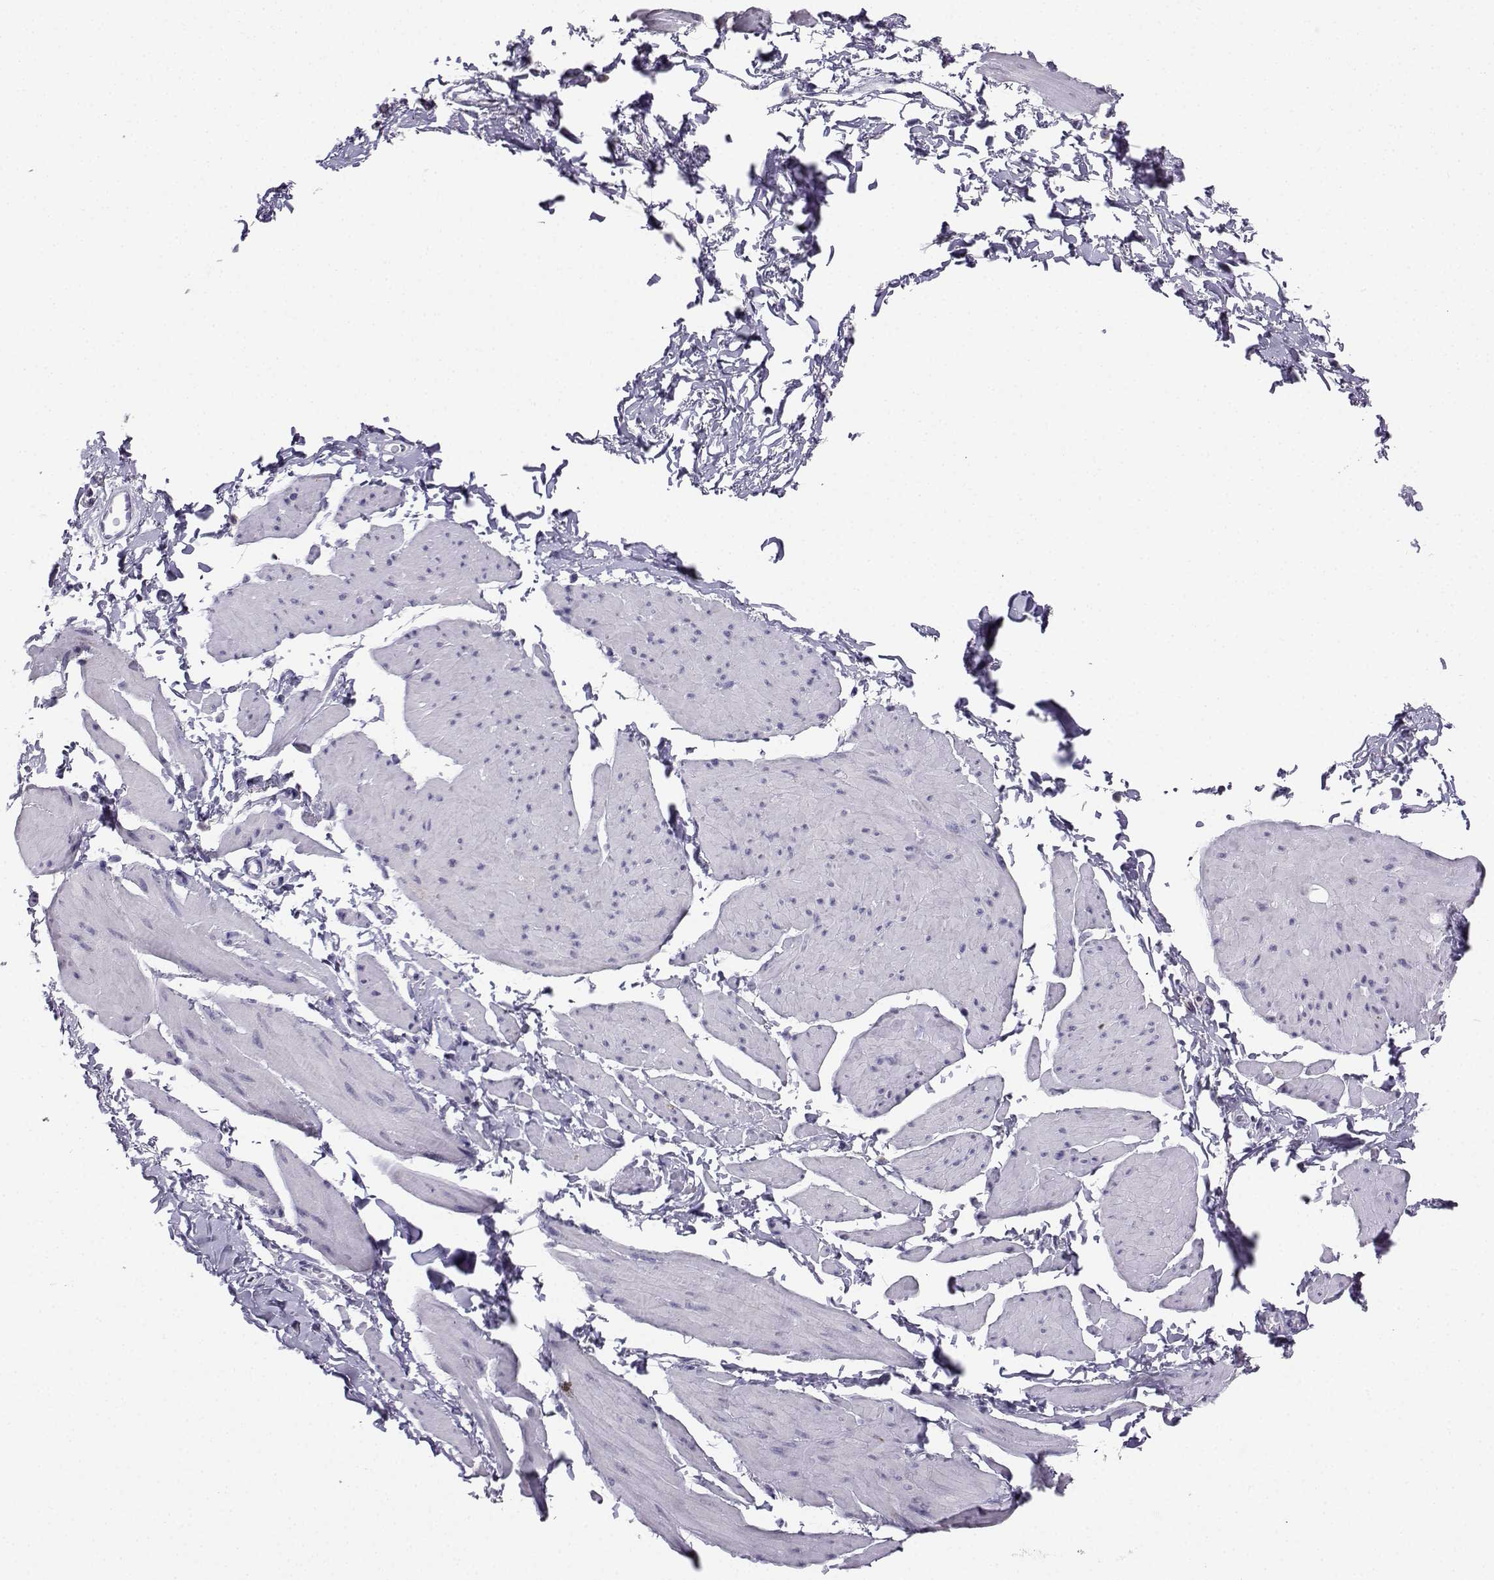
{"staining": {"intensity": "negative", "quantity": "none", "location": "none"}, "tissue": "smooth muscle", "cell_type": "Smooth muscle cells", "image_type": "normal", "snomed": [{"axis": "morphology", "description": "Normal tissue, NOS"}, {"axis": "topography", "description": "Adipose tissue"}, {"axis": "topography", "description": "Smooth muscle"}, {"axis": "topography", "description": "Peripheral nerve tissue"}], "caption": "Smooth muscle cells are negative for protein expression in unremarkable human smooth muscle. (DAB immunohistochemistry (IHC) with hematoxylin counter stain).", "gene": "AVP", "patient": {"sex": "male", "age": 83}}